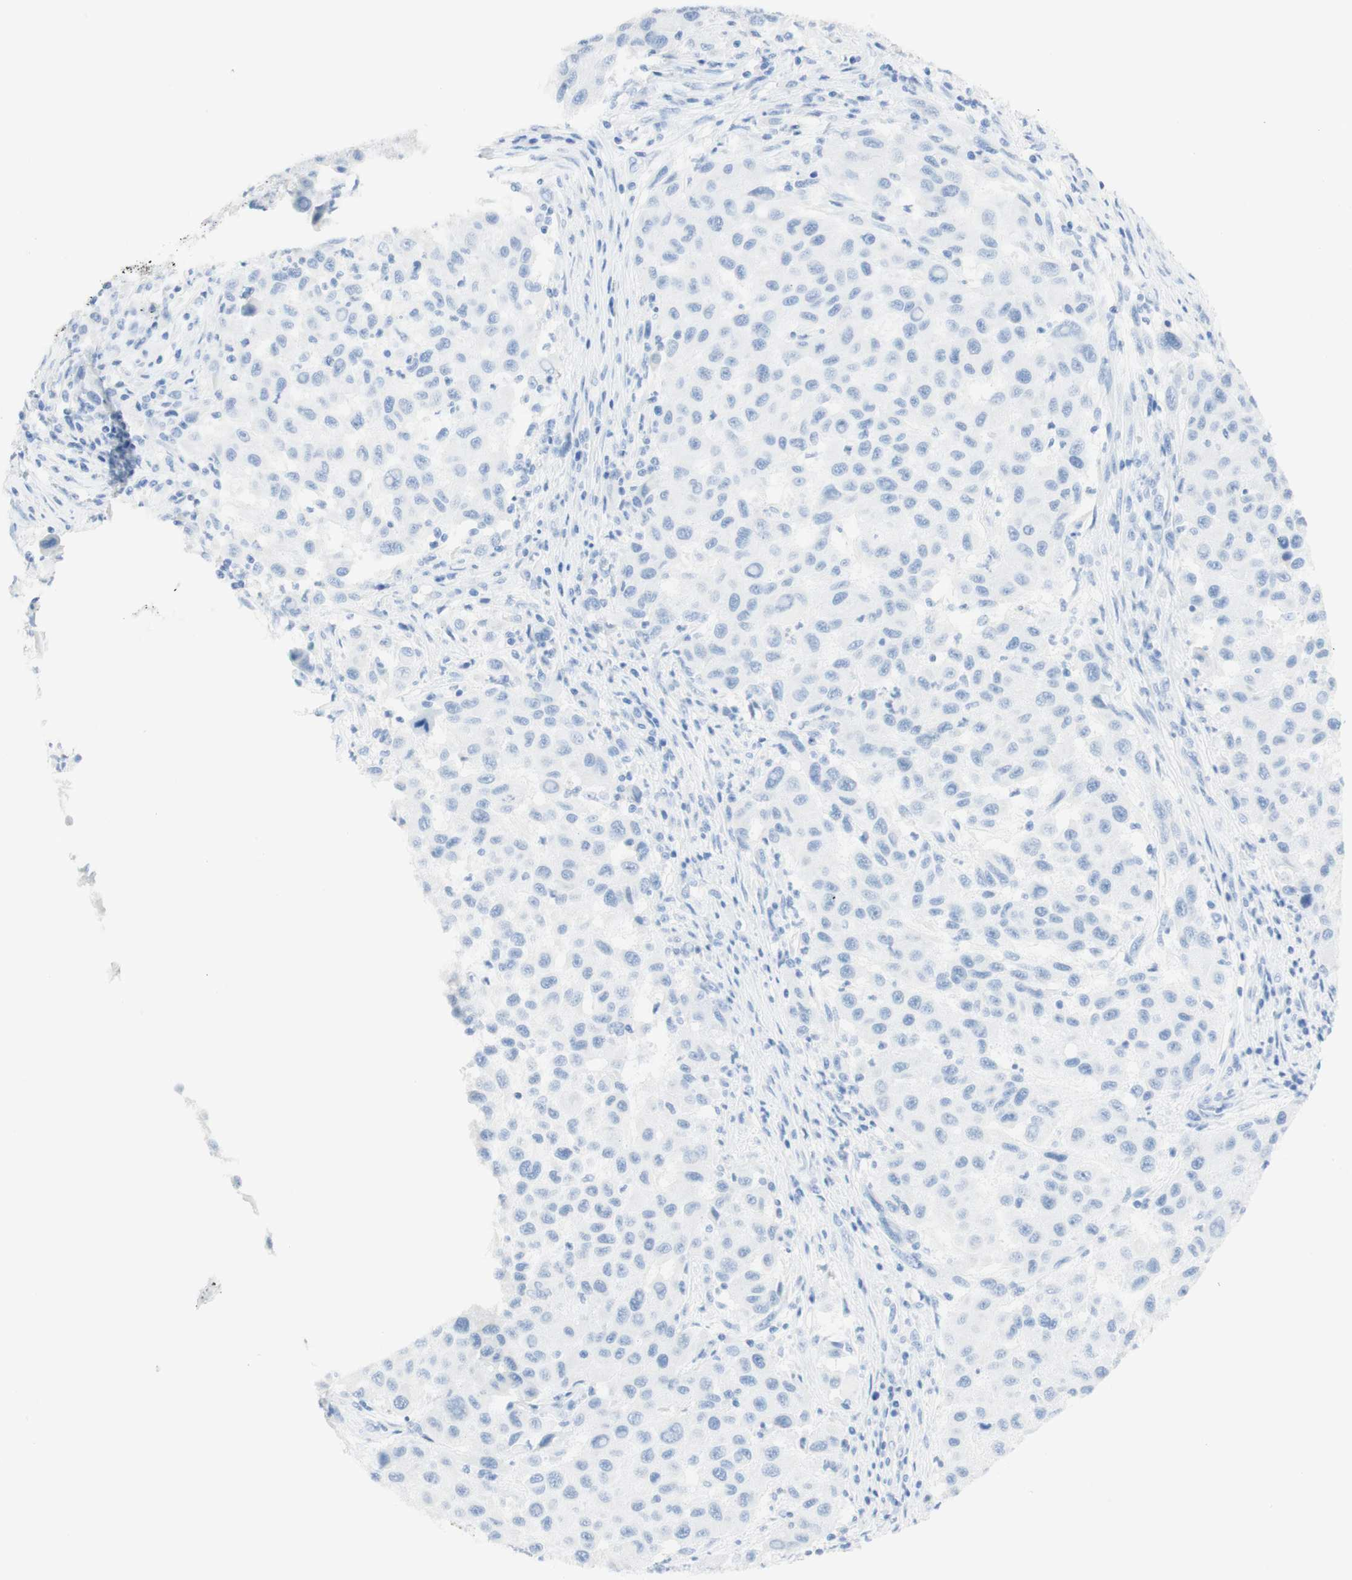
{"staining": {"intensity": "negative", "quantity": "none", "location": "none"}, "tissue": "melanoma", "cell_type": "Tumor cells", "image_type": "cancer", "snomed": [{"axis": "morphology", "description": "Malignant melanoma, Metastatic site"}, {"axis": "topography", "description": "Lymph node"}], "caption": "Malignant melanoma (metastatic site) stained for a protein using IHC demonstrates no positivity tumor cells.", "gene": "TPO", "patient": {"sex": "male", "age": 61}}